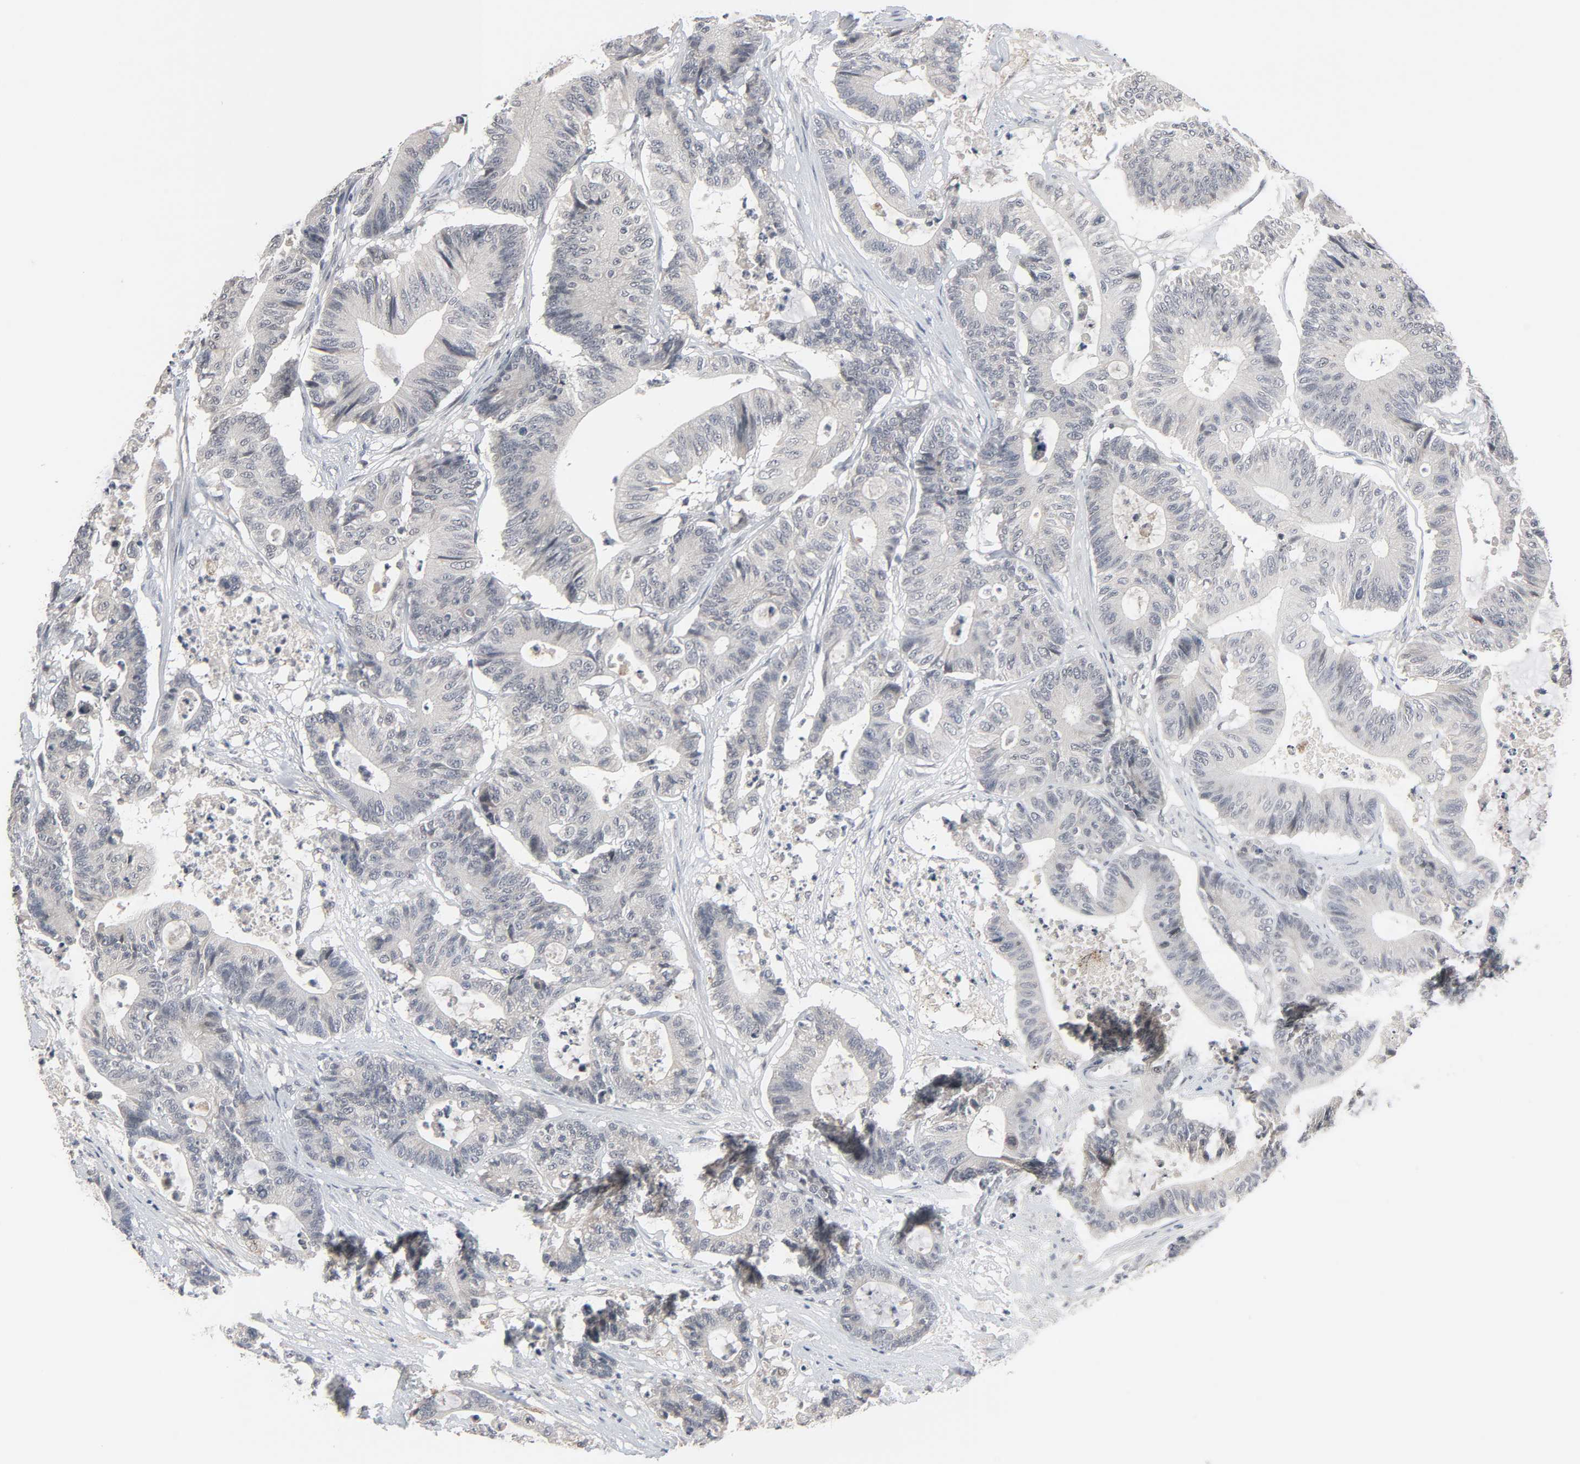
{"staining": {"intensity": "negative", "quantity": "none", "location": "none"}, "tissue": "colorectal cancer", "cell_type": "Tumor cells", "image_type": "cancer", "snomed": [{"axis": "morphology", "description": "Adenocarcinoma, NOS"}, {"axis": "topography", "description": "Colon"}], "caption": "Photomicrograph shows no significant protein positivity in tumor cells of colorectal cancer (adenocarcinoma).", "gene": "MT3", "patient": {"sex": "female", "age": 84}}